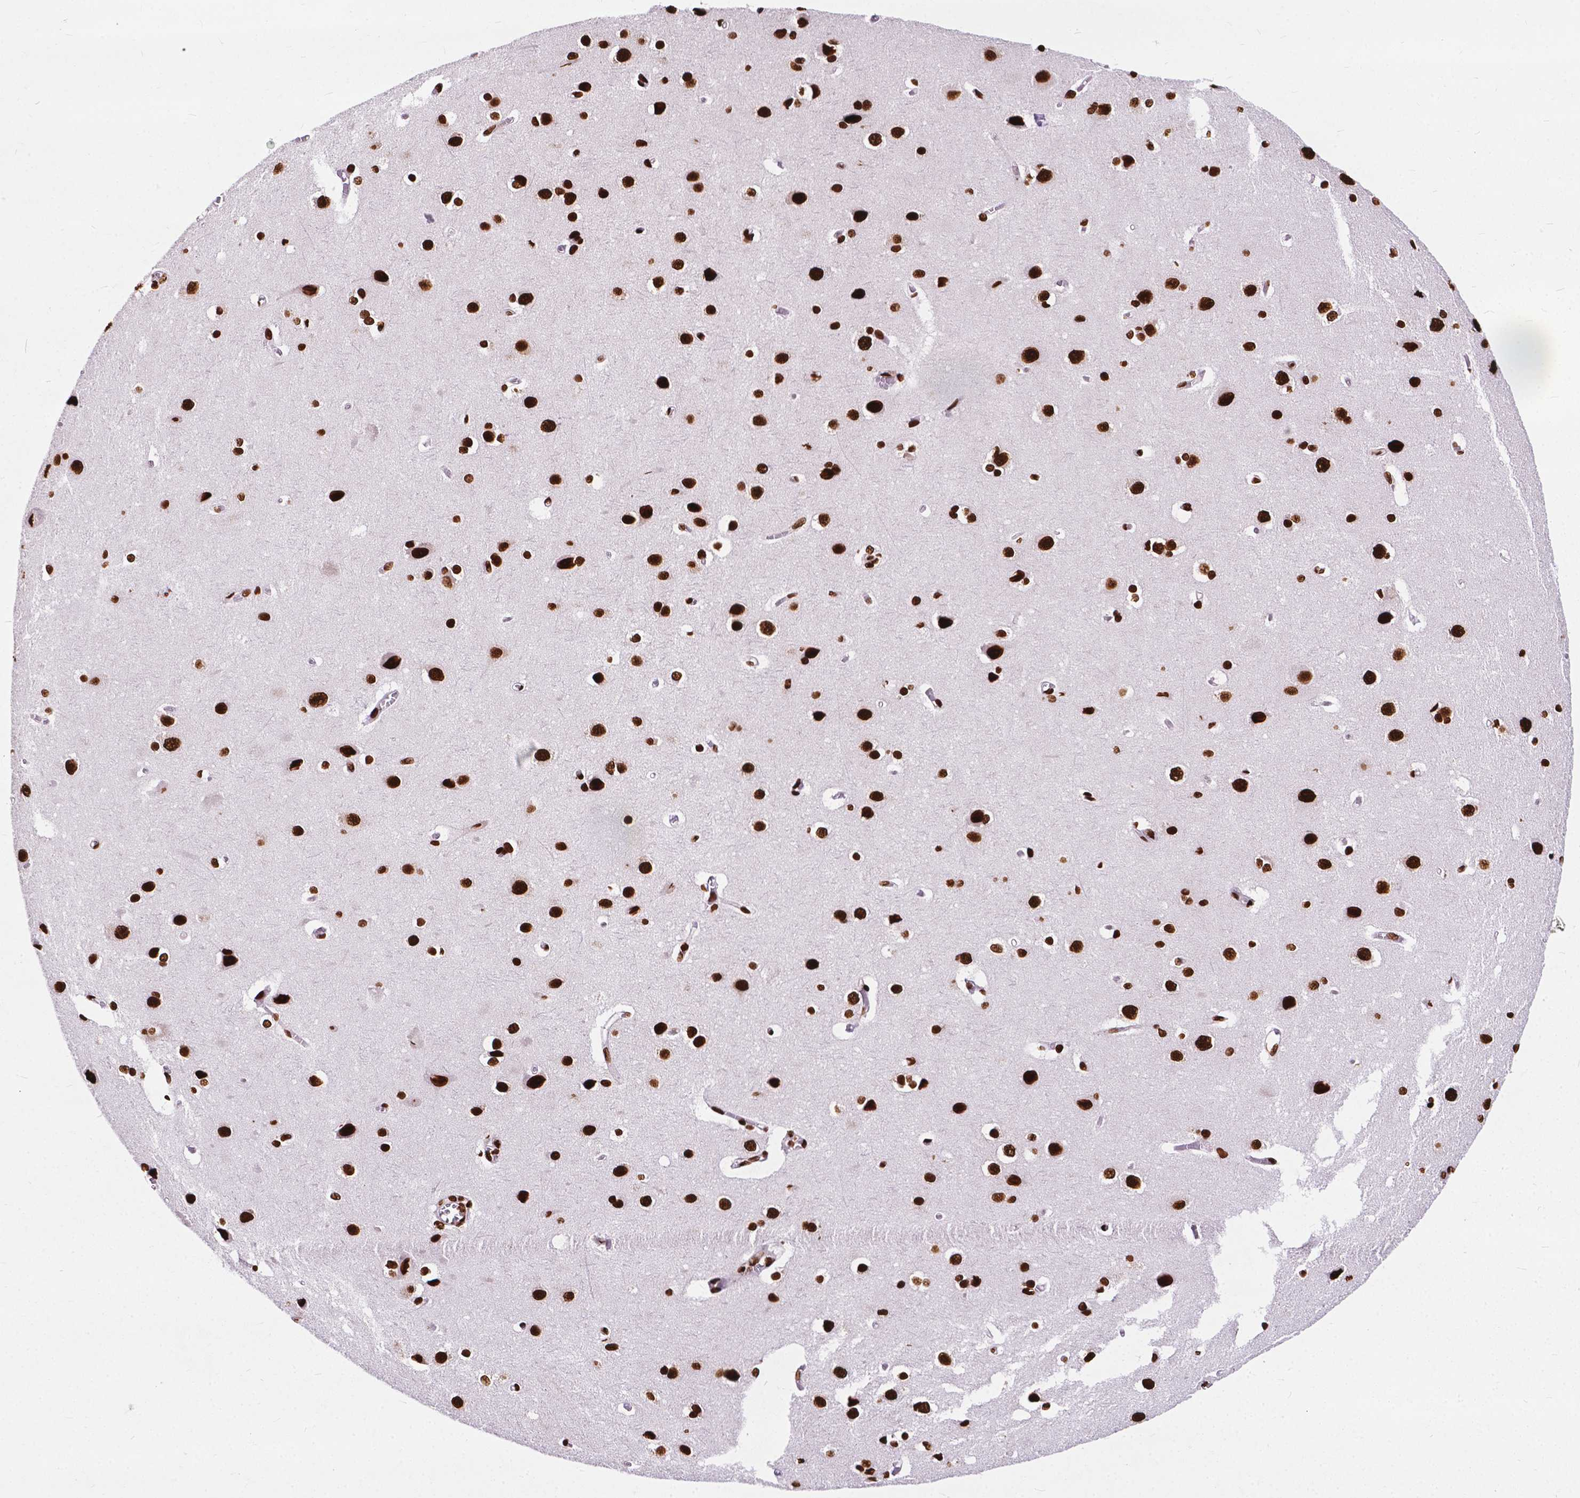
{"staining": {"intensity": "strong", "quantity": ">75%", "location": "nuclear"}, "tissue": "cerebral cortex", "cell_type": "Endothelial cells", "image_type": "normal", "snomed": [{"axis": "morphology", "description": "Normal tissue, NOS"}, {"axis": "topography", "description": "Cerebral cortex"}], "caption": "Cerebral cortex stained for a protein reveals strong nuclear positivity in endothelial cells. (IHC, brightfield microscopy, high magnification).", "gene": "SMIM5", "patient": {"sex": "male", "age": 37}}